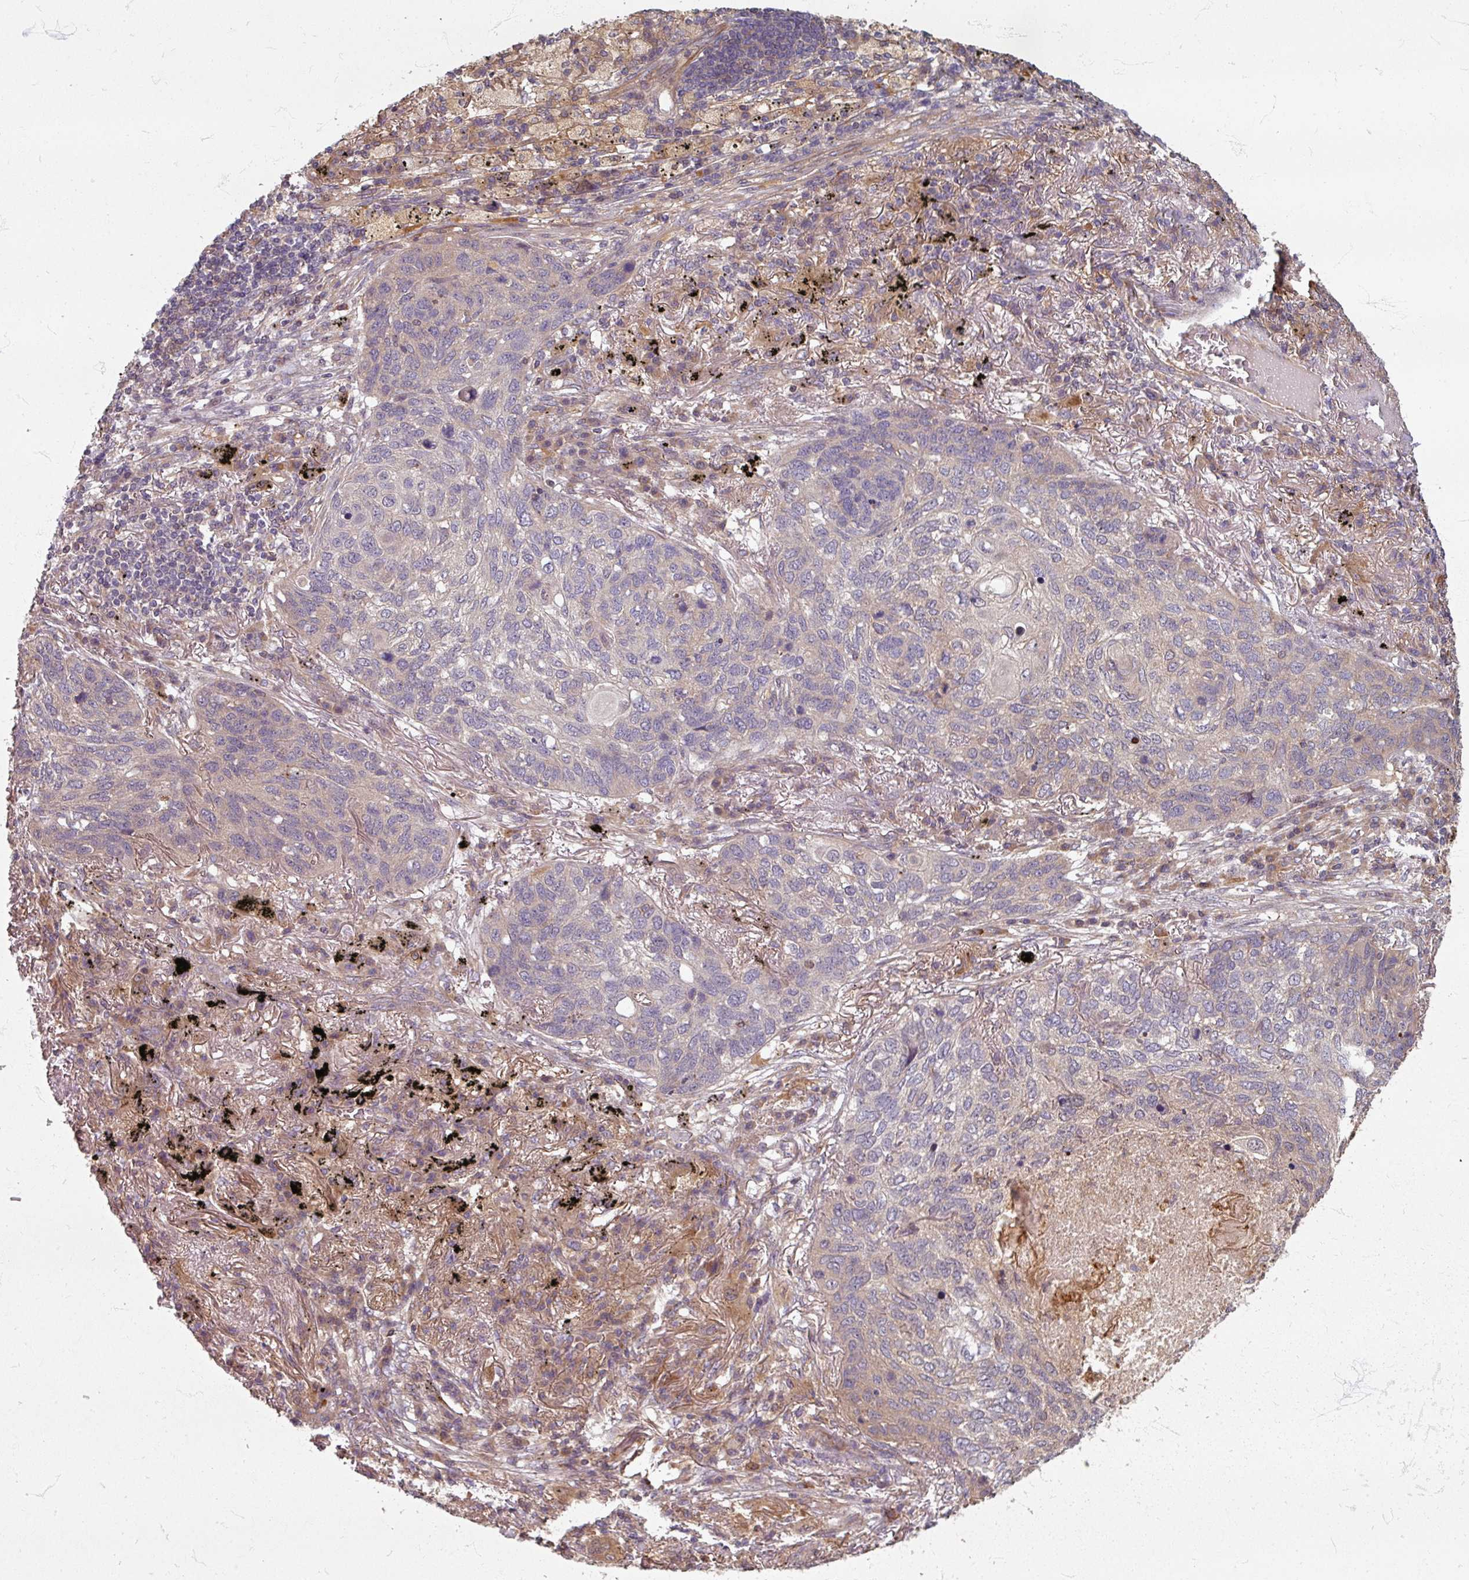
{"staining": {"intensity": "weak", "quantity": "<25%", "location": "cytoplasmic/membranous"}, "tissue": "lung cancer", "cell_type": "Tumor cells", "image_type": "cancer", "snomed": [{"axis": "morphology", "description": "Squamous cell carcinoma, NOS"}, {"axis": "topography", "description": "Lung"}], "caption": "This is an IHC micrograph of squamous cell carcinoma (lung). There is no staining in tumor cells.", "gene": "STAM", "patient": {"sex": "female", "age": 63}}